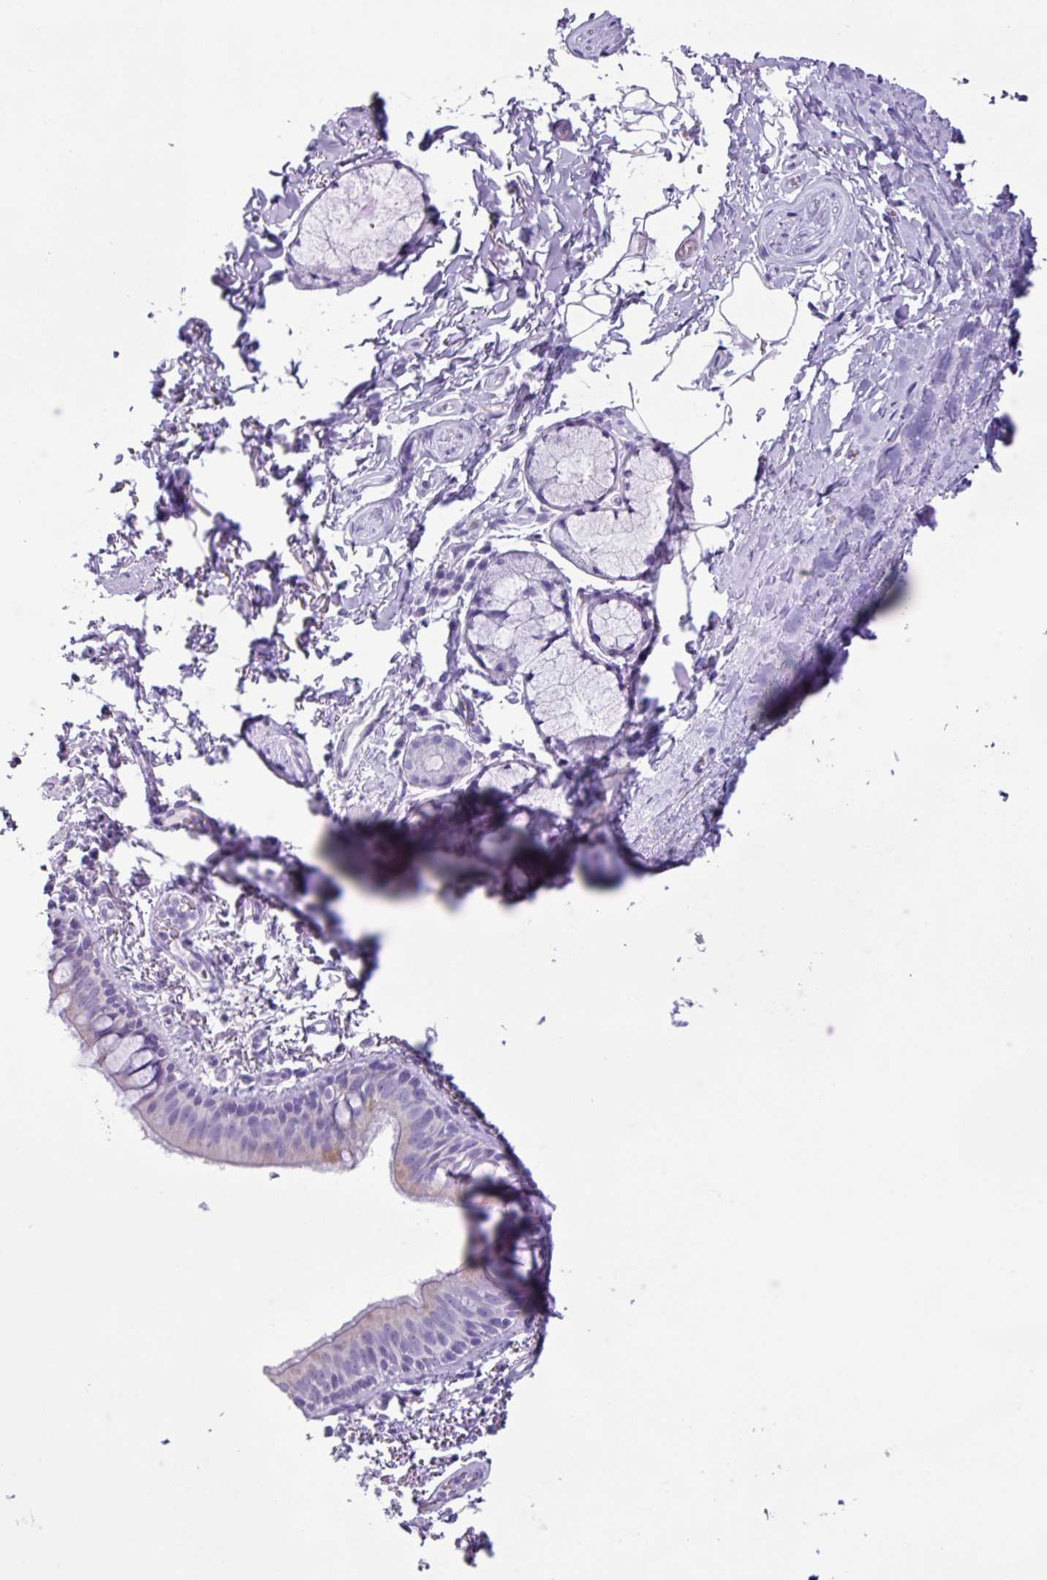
{"staining": {"intensity": "negative", "quantity": "none", "location": "none"}, "tissue": "bronchus", "cell_type": "Respiratory epithelial cells", "image_type": "normal", "snomed": [{"axis": "morphology", "description": "Normal tissue, NOS"}, {"axis": "topography", "description": "Bronchus"}], "caption": "The IHC histopathology image has no significant staining in respiratory epithelial cells of bronchus.", "gene": "AGO3", "patient": {"sex": "male", "age": 70}}